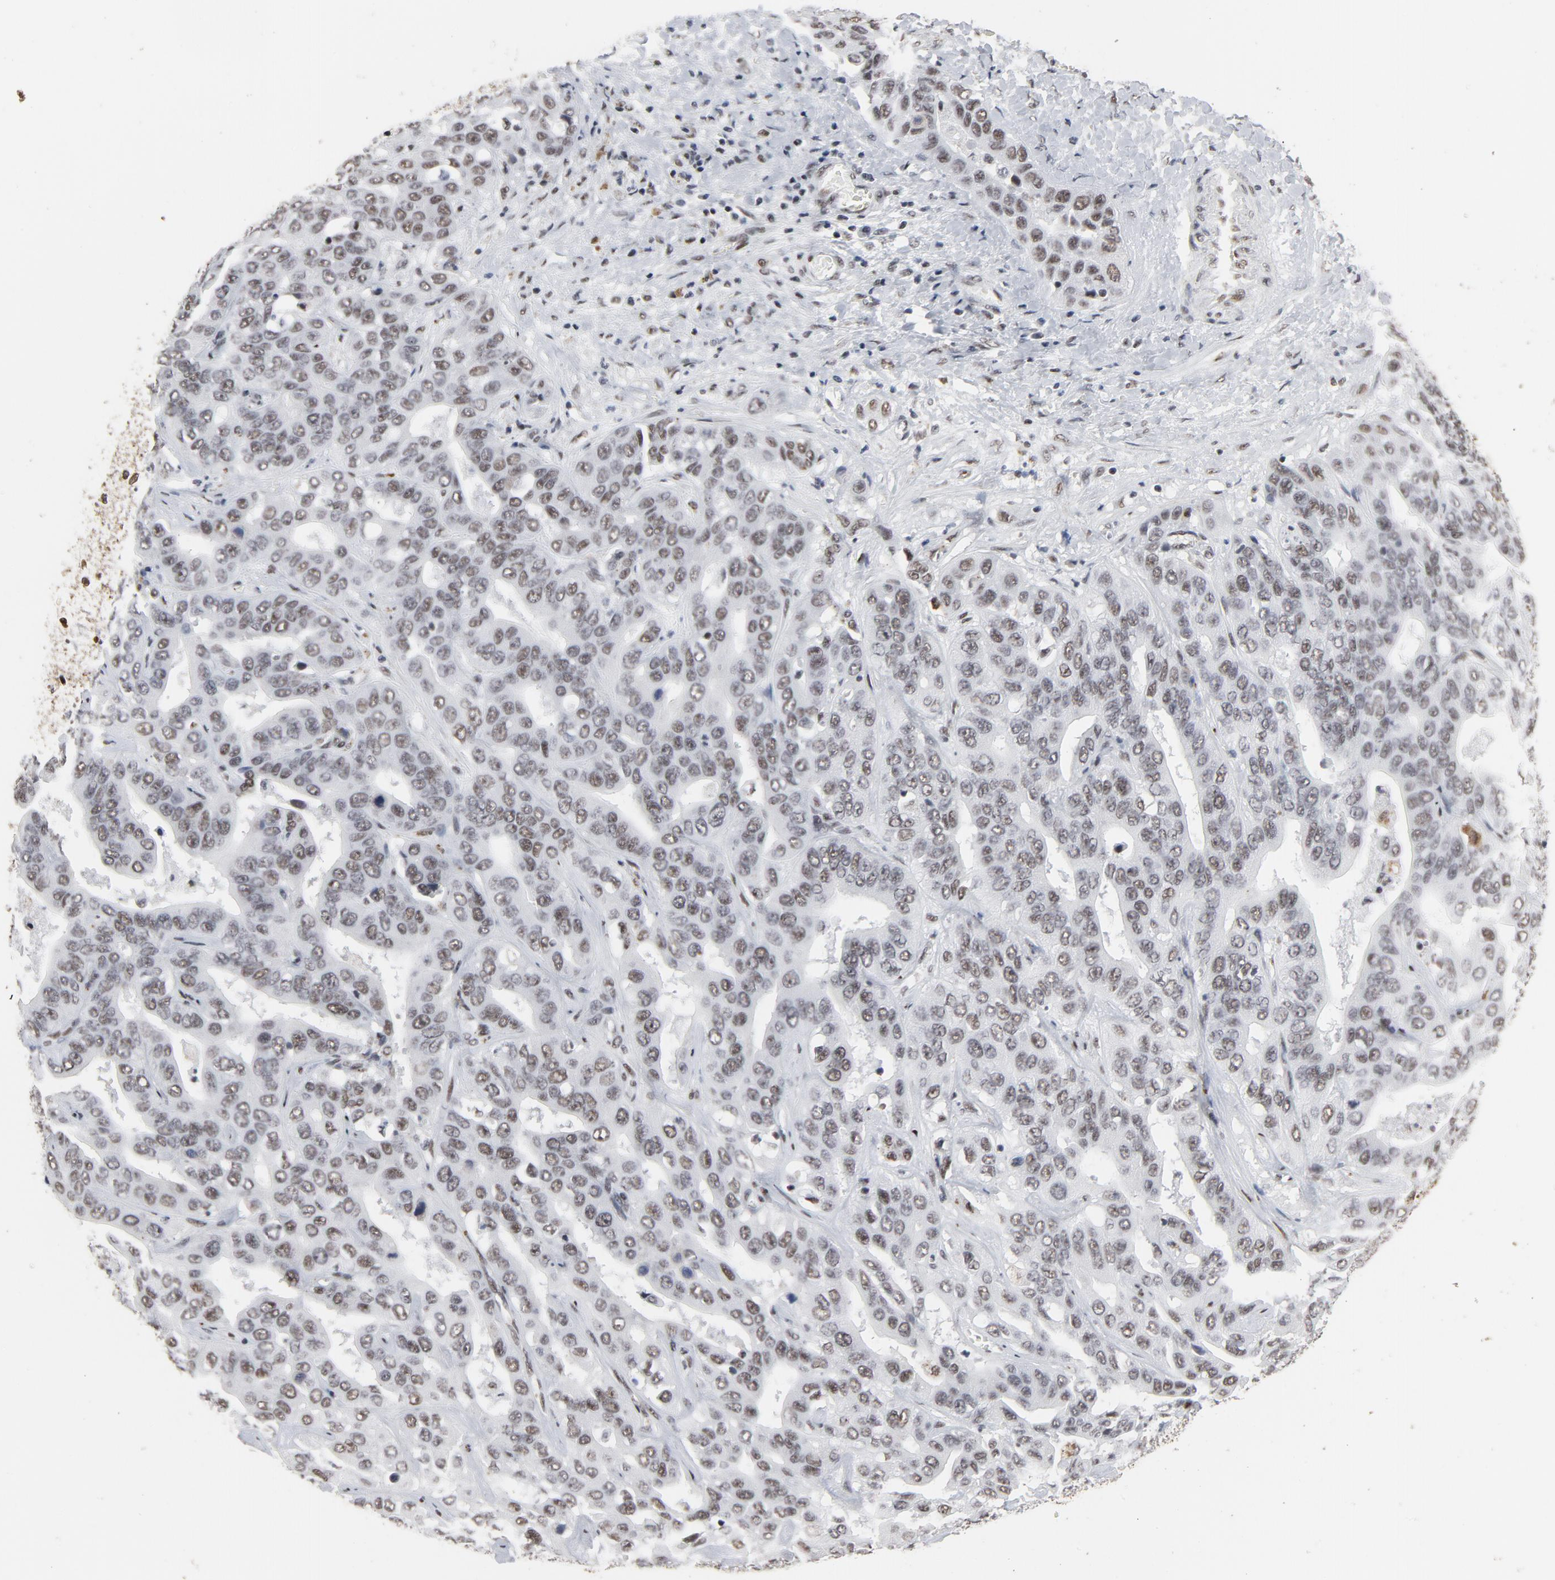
{"staining": {"intensity": "weak", "quantity": ">75%", "location": "nuclear"}, "tissue": "liver cancer", "cell_type": "Tumor cells", "image_type": "cancer", "snomed": [{"axis": "morphology", "description": "Cholangiocarcinoma"}, {"axis": "topography", "description": "Liver"}], "caption": "A low amount of weak nuclear positivity is seen in approximately >75% of tumor cells in liver cholangiocarcinoma tissue.", "gene": "MRE11", "patient": {"sex": "female", "age": 52}}